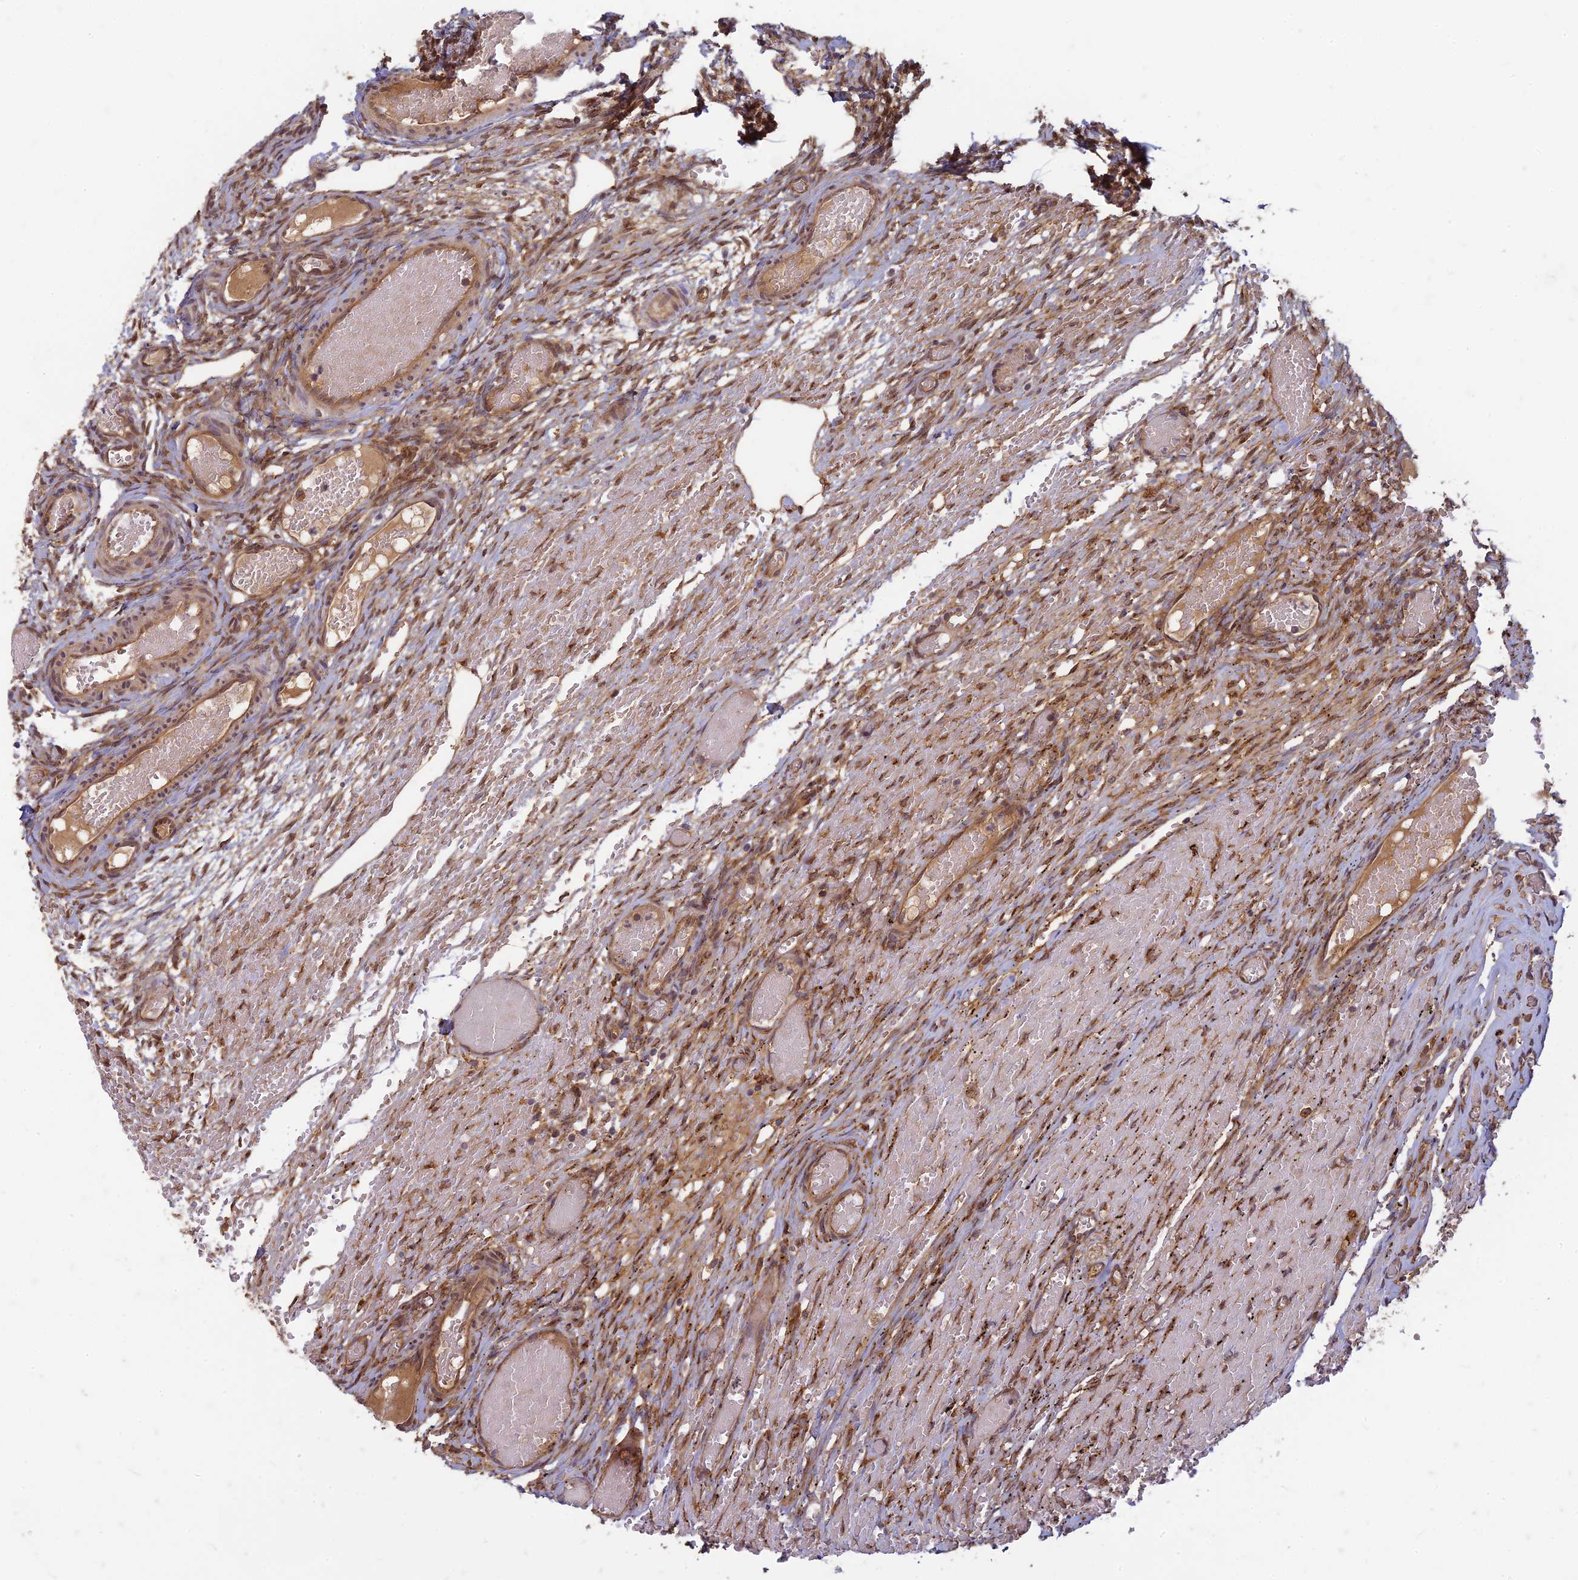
{"staining": {"intensity": "strong", "quantity": ">75%", "location": "cytoplasmic/membranous"}, "tissue": "ovary", "cell_type": "Follicle cells", "image_type": "normal", "snomed": [{"axis": "morphology", "description": "Adenocarcinoma, NOS"}, {"axis": "topography", "description": "Endometrium"}], "caption": "Protein positivity by immunohistochemistry exhibits strong cytoplasmic/membranous expression in approximately >75% of follicle cells in unremarkable ovary.", "gene": "TCF25", "patient": {"sex": "female", "age": 32}}